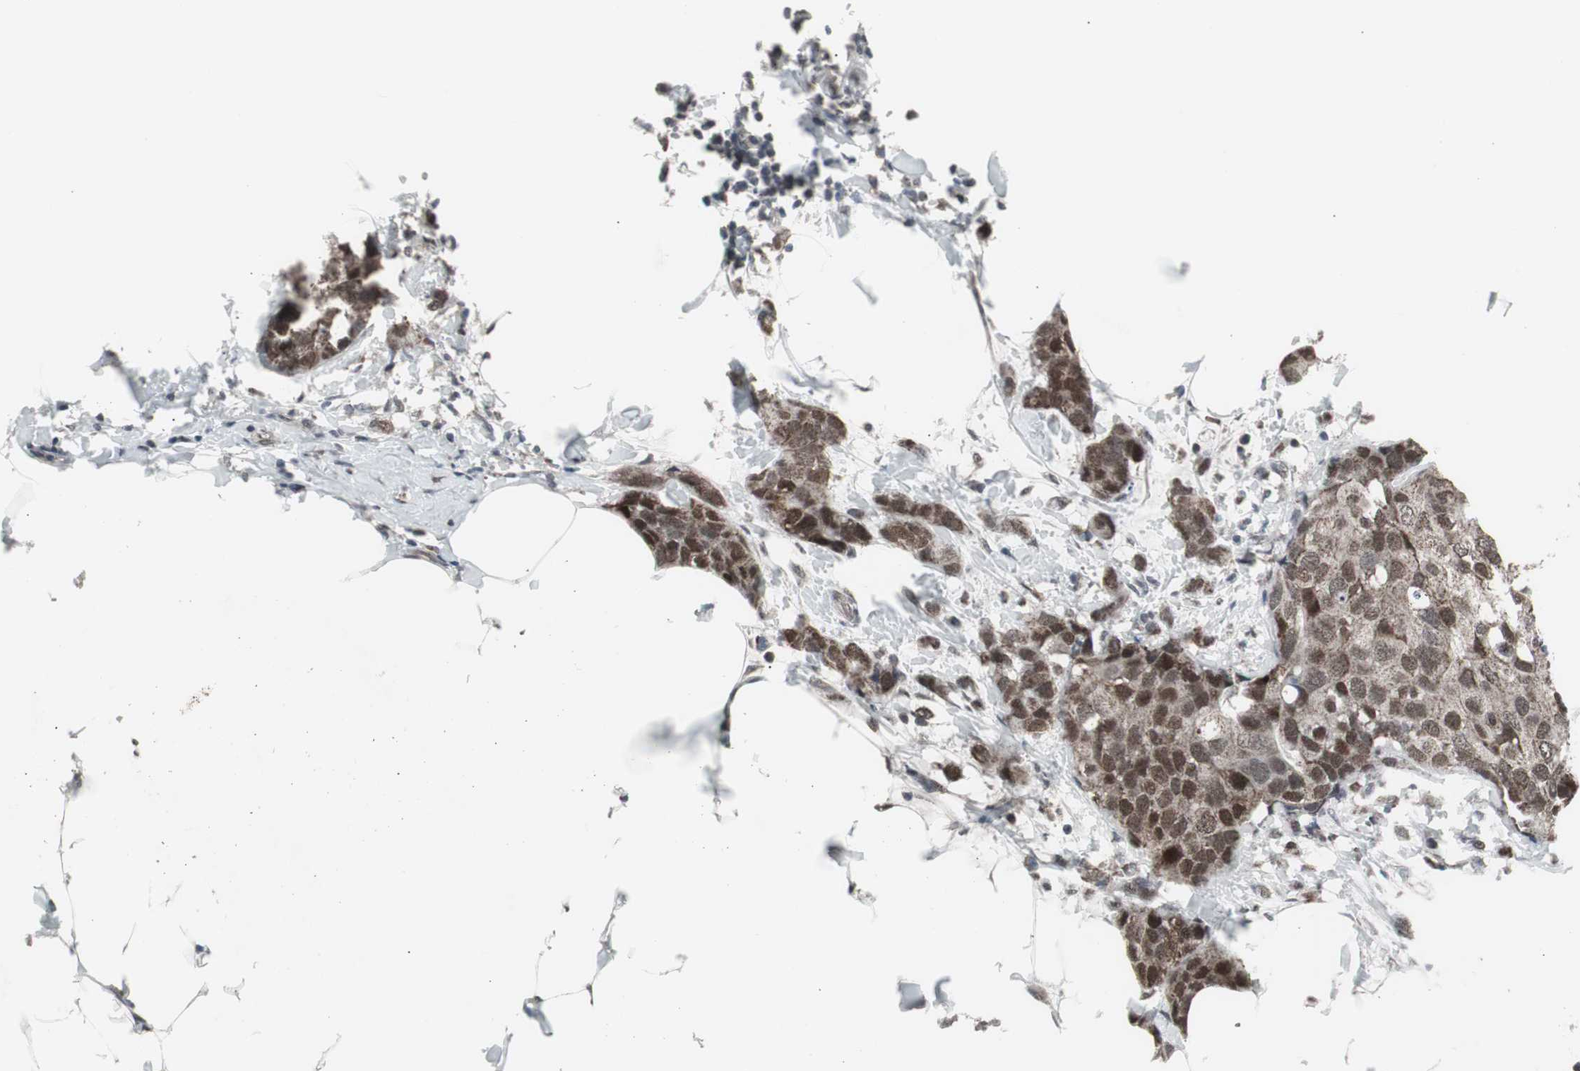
{"staining": {"intensity": "moderate", "quantity": ">75%", "location": "nuclear"}, "tissue": "breast cancer", "cell_type": "Tumor cells", "image_type": "cancer", "snomed": [{"axis": "morphology", "description": "Normal tissue, NOS"}, {"axis": "morphology", "description": "Duct carcinoma"}, {"axis": "topography", "description": "Breast"}], "caption": "Brown immunohistochemical staining in breast cancer displays moderate nuclear staining in approximately >75% of tumor cells.", "gene": "RXRA", "patient": {"sex": "female", "age": 50}}